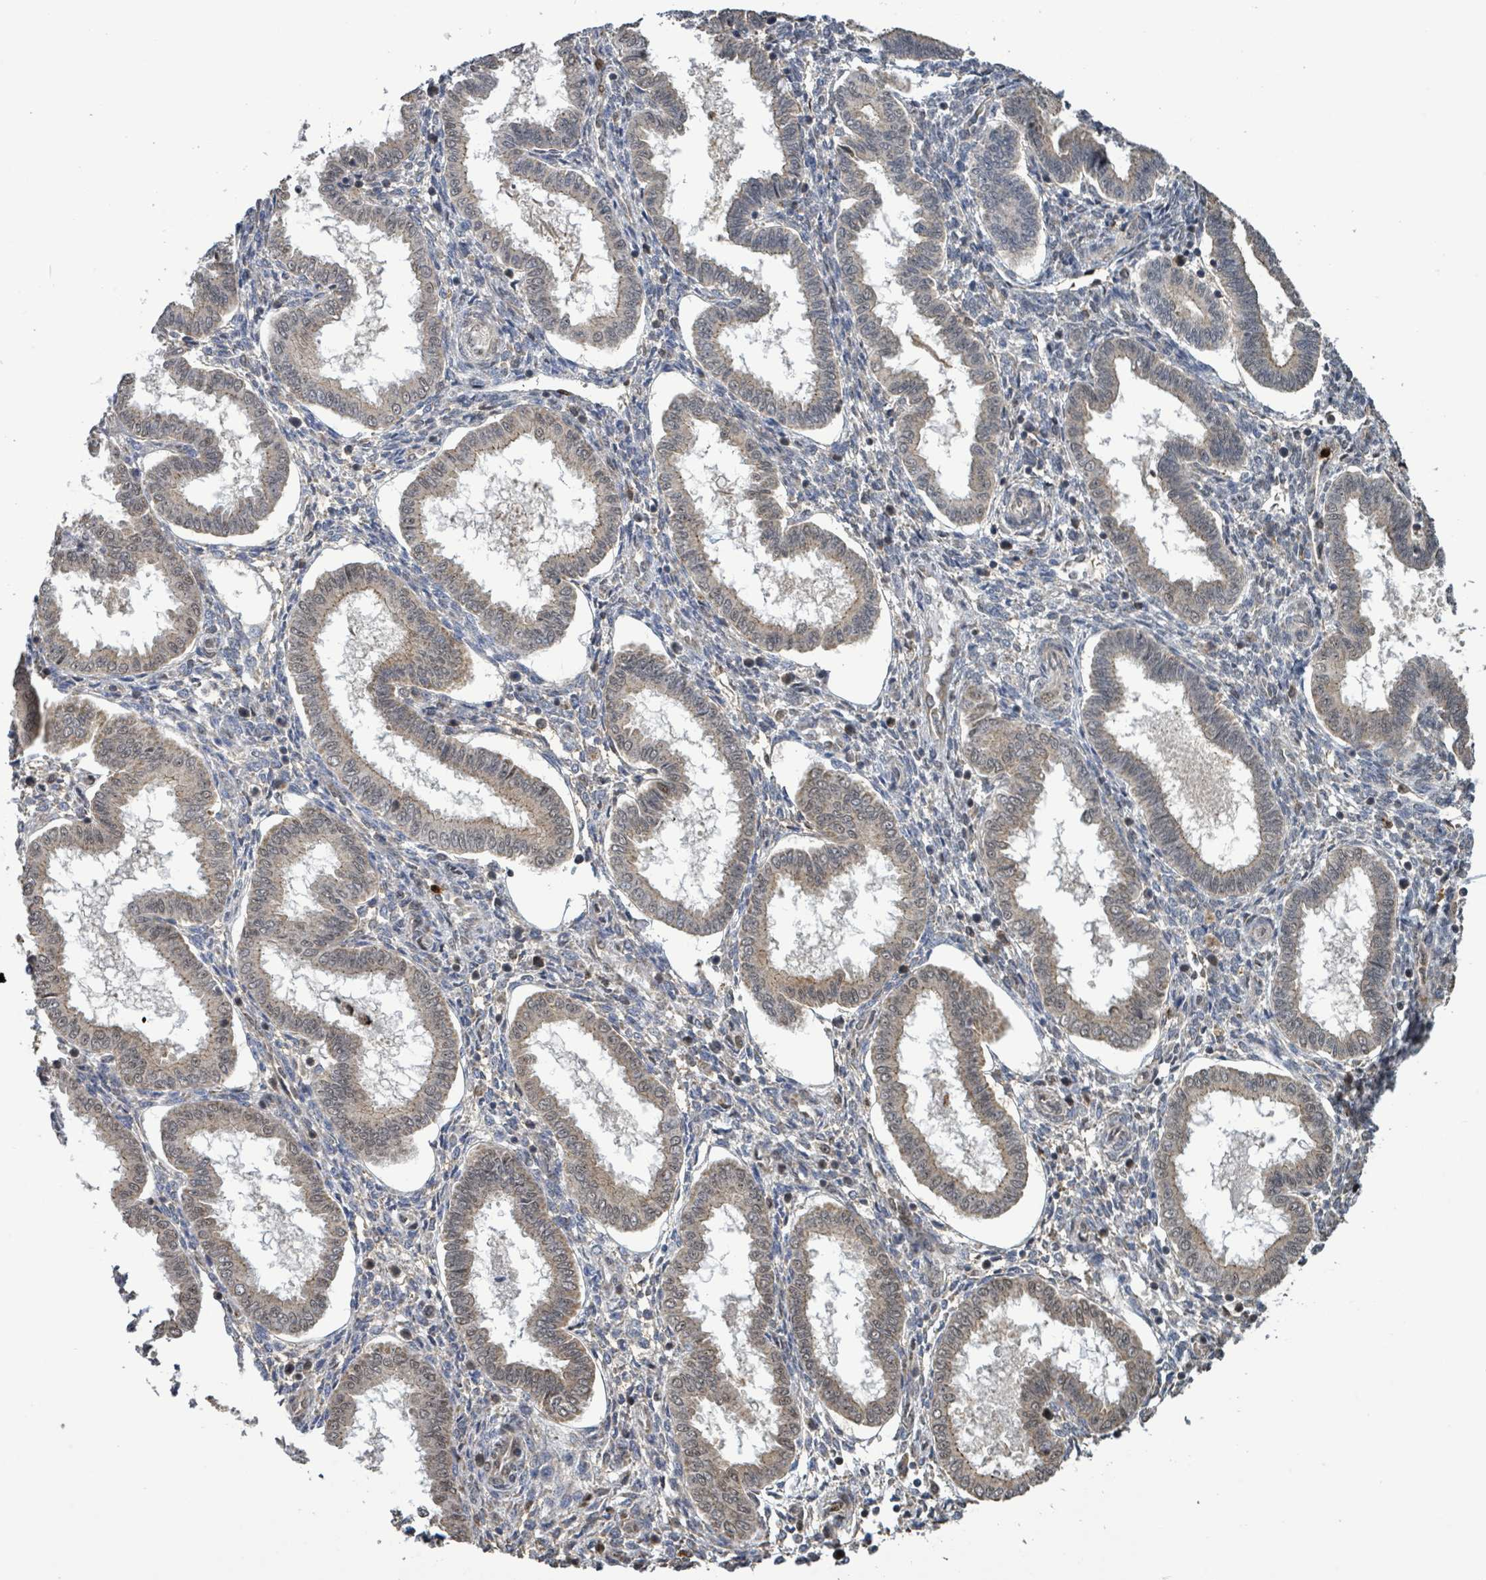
{"staining": {"intensity": "negative", "quantity": "none", "location": "none"}, "tissue": "endometrium", "cell_type": "Cells in endometrial stroma", "image_type": "normal", "snomed": [{"axis": "morphology", "description": "Normal tissue, NOS"}, {"axis": "topography", "description": "Endometrium"}], "caption": "Cells in endometrial stroma show no significant positivity in unremarkable endometrium. The staining was performed using DAB (3,3'-diaminobenzidine) to visualize the protein expression in brown, while the nuclei were stained in blue with hematoxylin (Magnification: 20x).", "gene": "COQ6", "patient": {"sex": "female", "age": 24}}